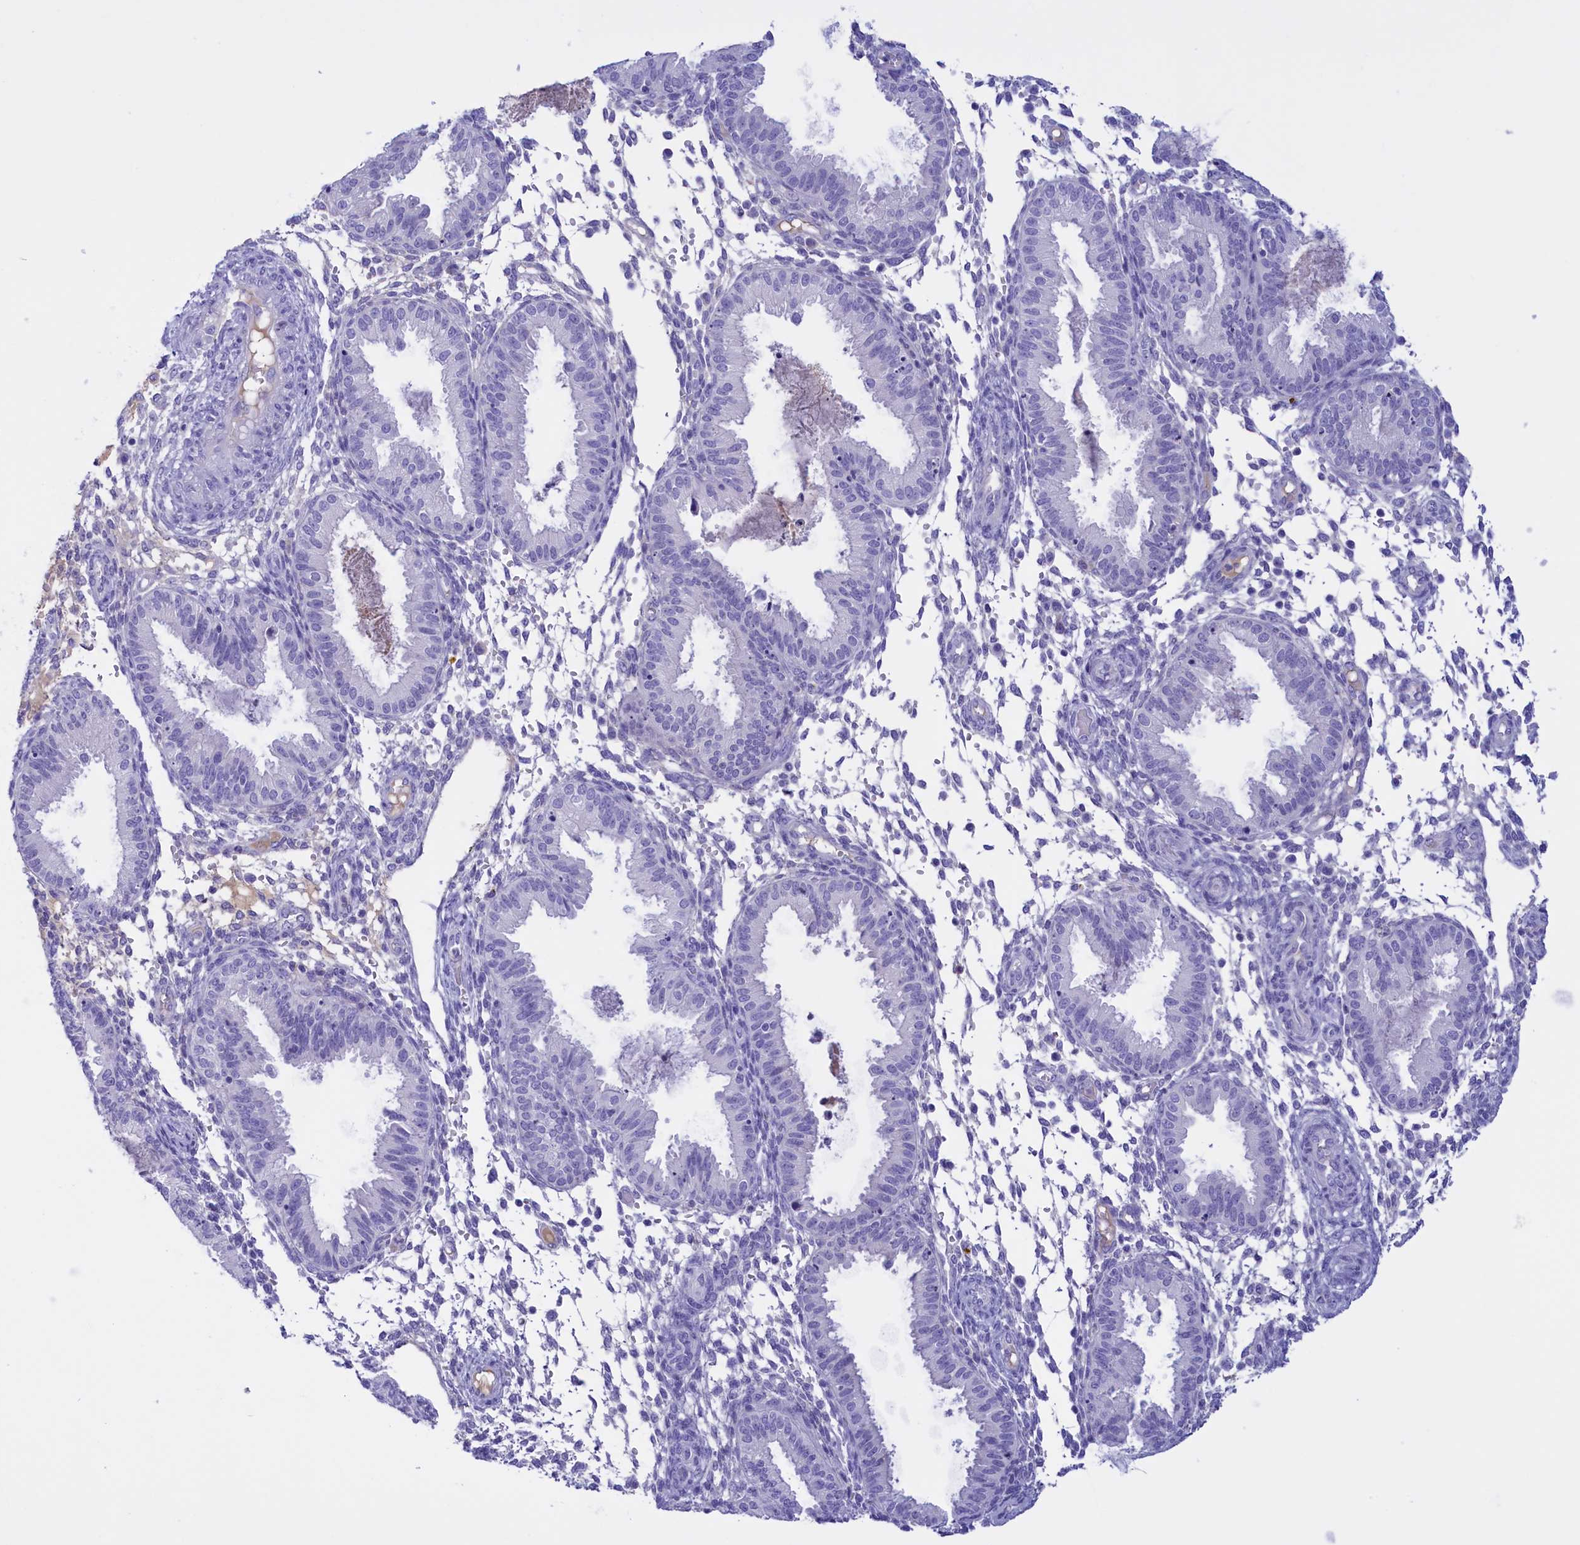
{"staining": {"intensity": "negative", "quantity": "none", "location": "none"}, "tissue": "endometrium", "cell_type": "Cells in endometrial stroma", "image_type": "normal", "snomed": [{"axis": "morphology", "description": "Normal tissue, NOS"}, {"axis": "topography", "description": "Endometrium"}], "caption": "Immunohistochemistry (IHC) of normal human endometrium reveals no expression in cells in endometrial stroma.", "gene": "PROK2", "patient": {"sex": "female", "age": 33}}